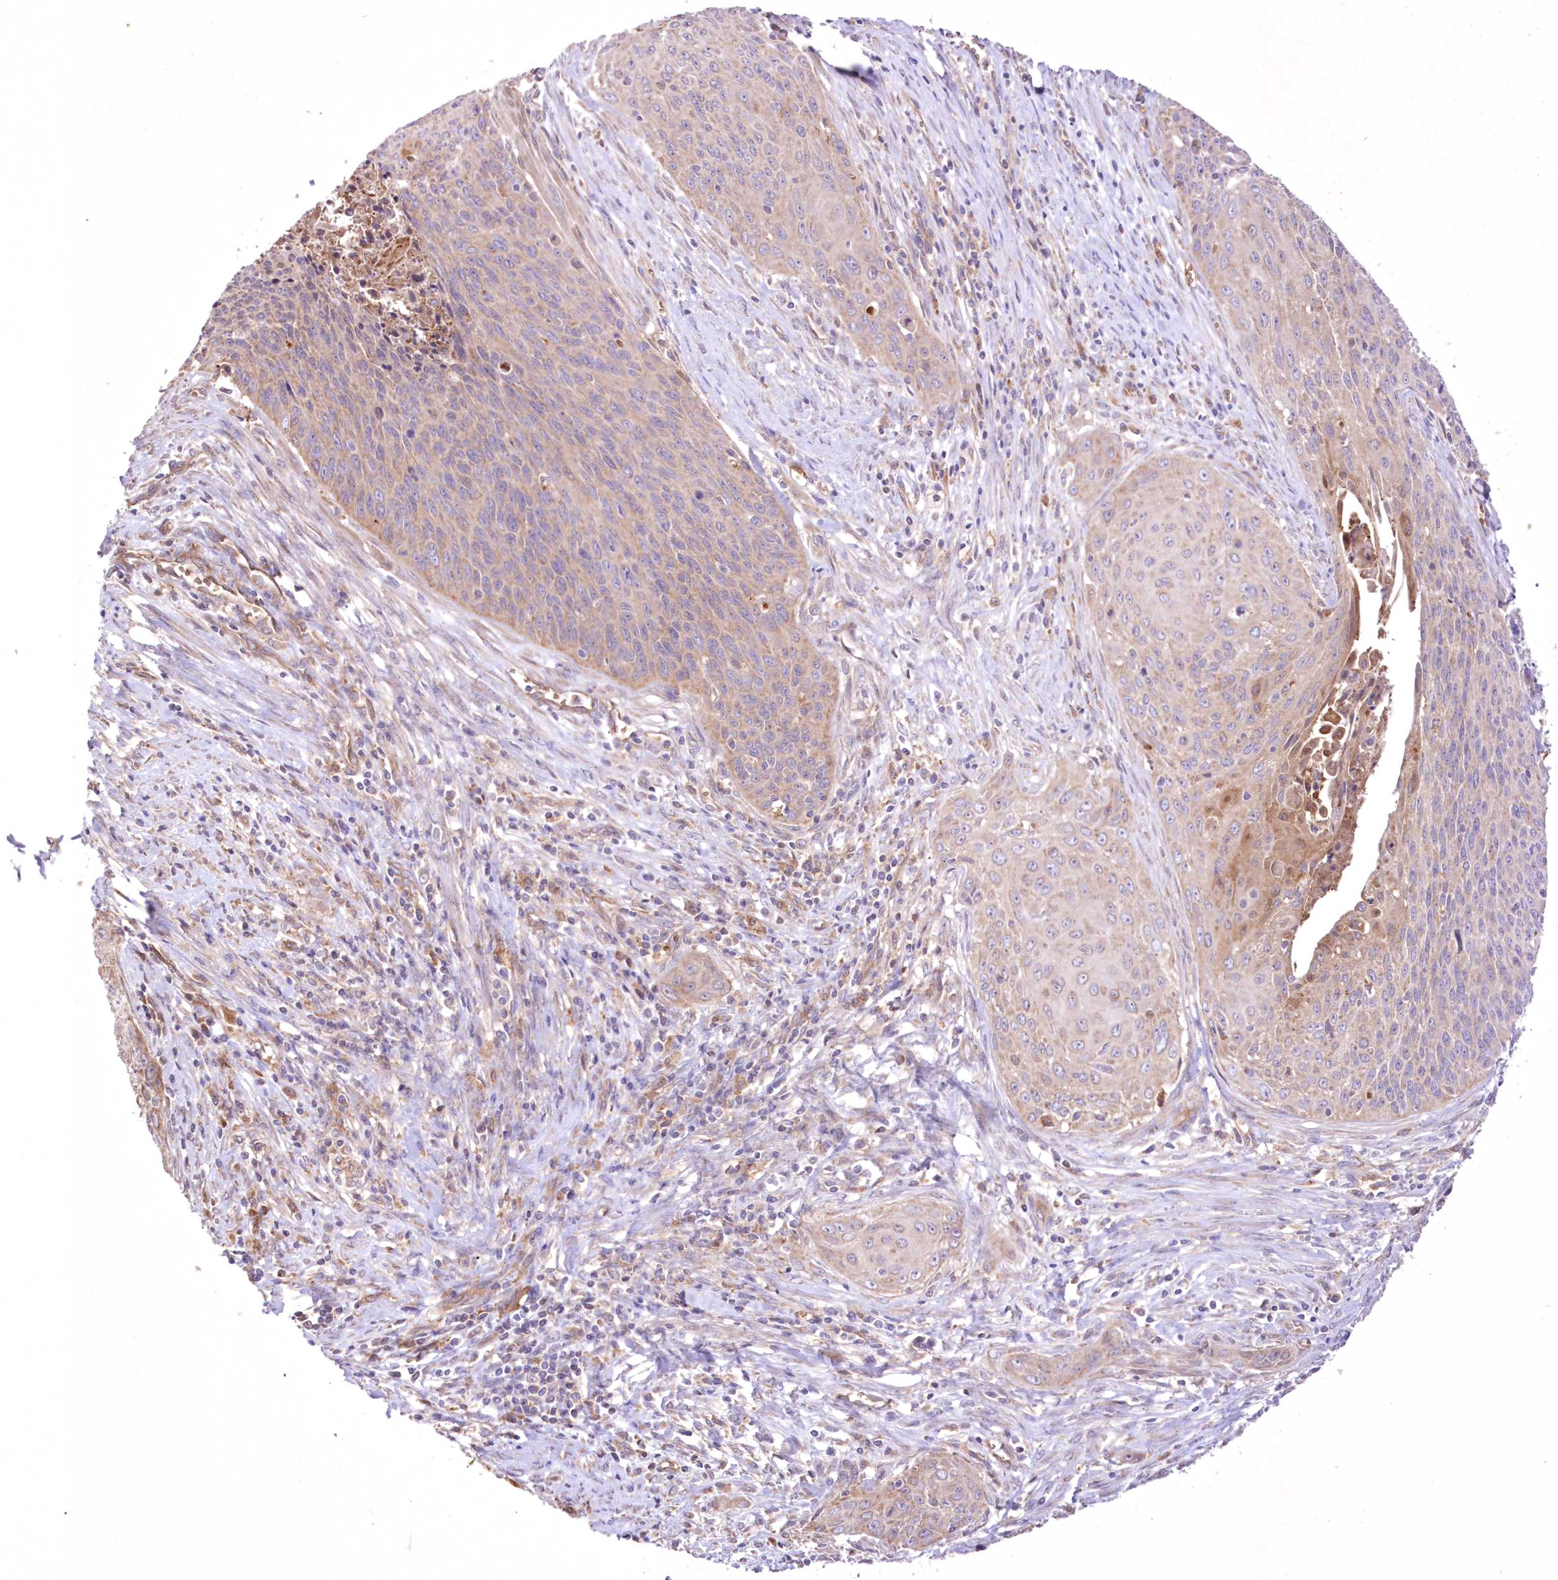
{"staining": {"intensity": "weak", "quantity": "25%-75%", "location": "cytoplasmic/membranous"}, "tissue": "cervical cancer", "cell_type": "Tumor cells", "image_type": "cancer", "snomed": [{"axis": "morphology", "description": "Squamous cell carcinoma, NOS"}, {"axis": "topography", "description": "Cervix"}], "caption": "This photomicrograph exhibits IHC staining of human cervical cancer, with low weak cytoplasmic/membranous expression in approximately 25%-75% of tumor cells.", "gene": "FCHO2", "patient": {"sex": "female", "age": 55}}